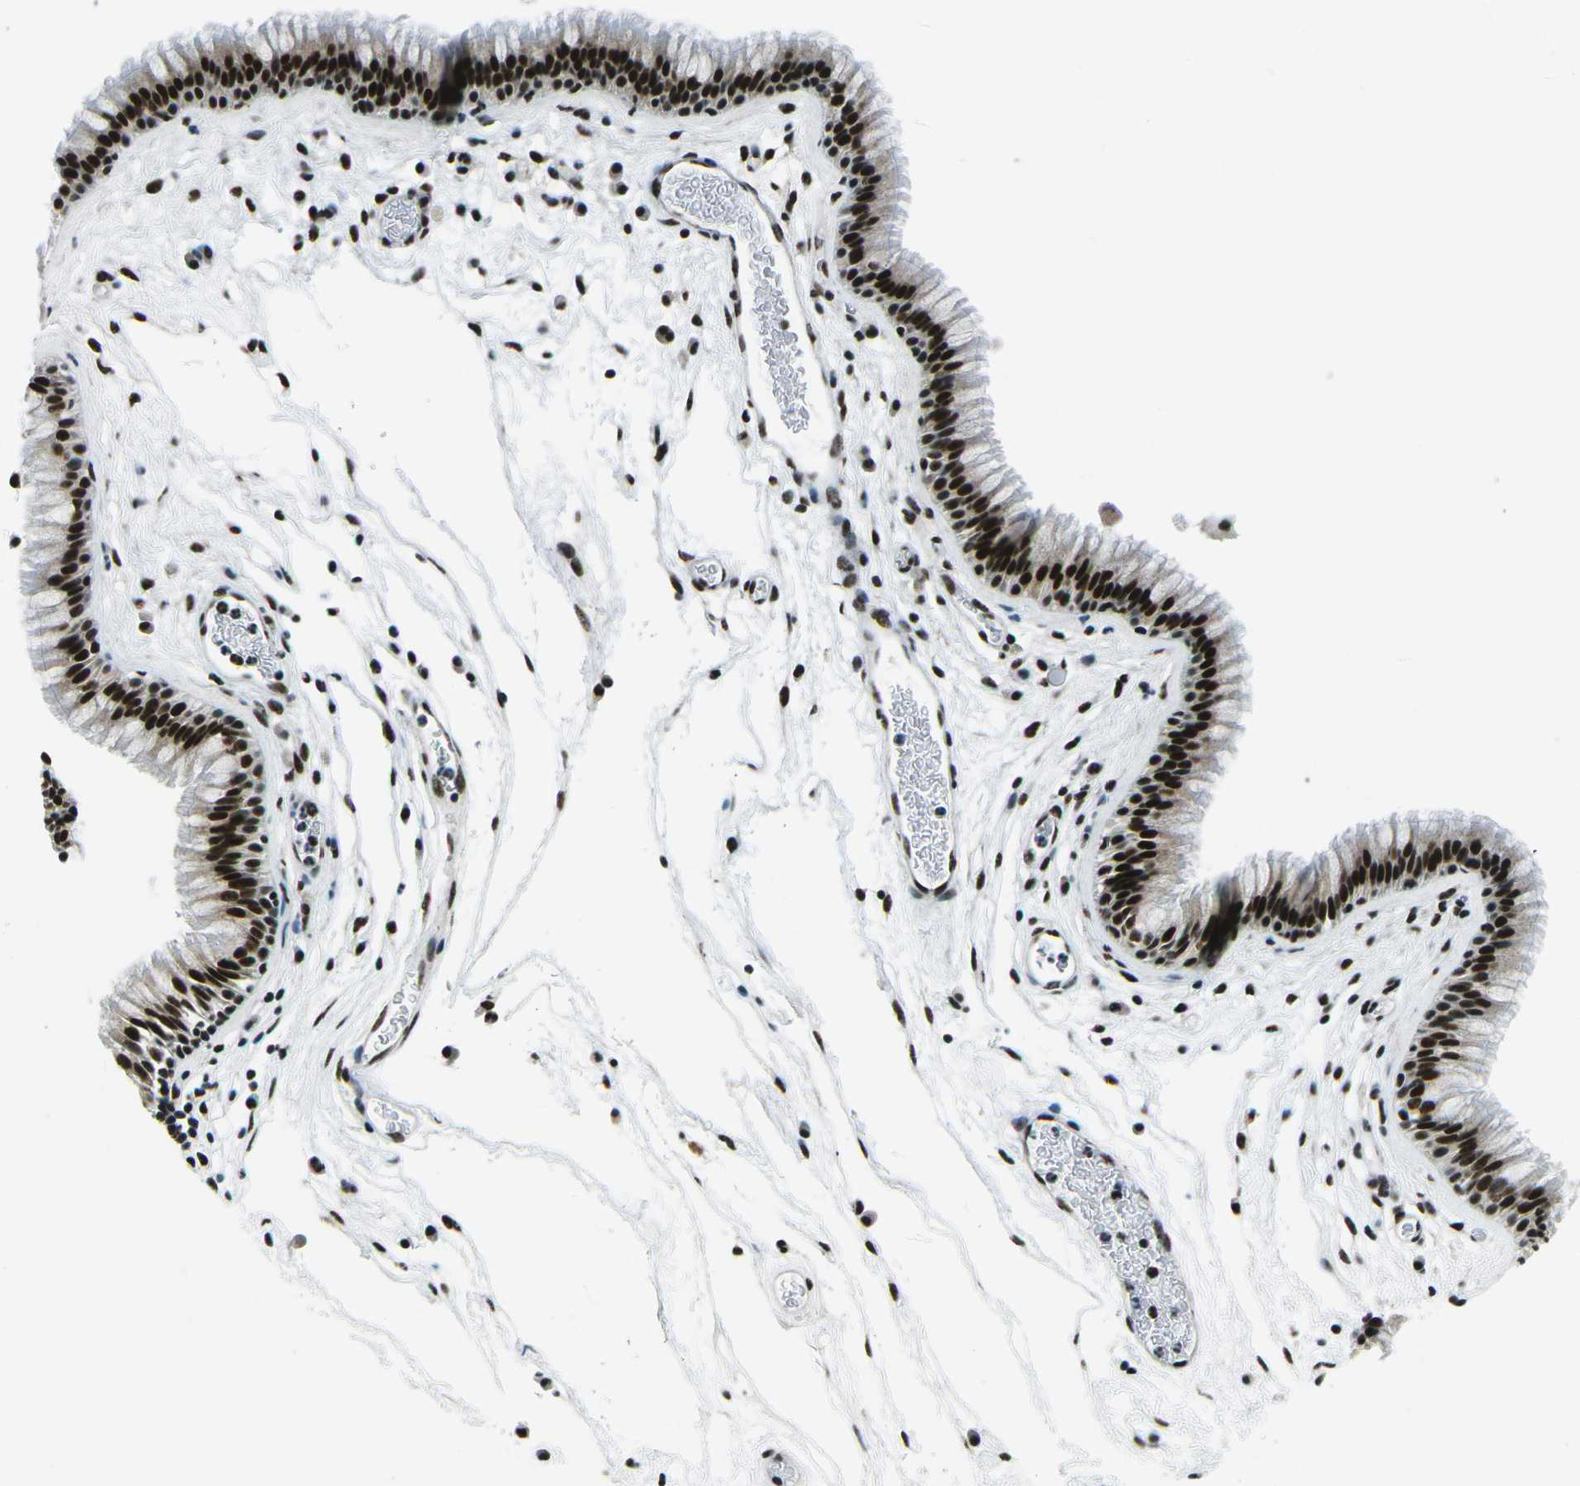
{"staining": {"intensity": "strong", "quantity": ">75%", "location": "nuclear"}, "tissue": "nasopharynx", "cell_type": "Respiratory epithelial cells", "image_type": "normal", "snomed": [{"axis": "morphology", "description": "Normal tissue, NOS"}, {"axis": "morphology", "description": "Inflammation, NOS"}, {"axis": "topography", "description": "Nasopharynx"}], "caption": "The immunohistochemical stain labels strong nuclear positivity in respiratory epithelial cells of normal nasopharynx. Using DAB (3,3'-diaminobenzidine) (brown) and hematoxylin (blue) stains, captured at high magnification using brightfield microscopy.", "gene": "RBL2", "patient": {"sex": "male", "age": 48}}